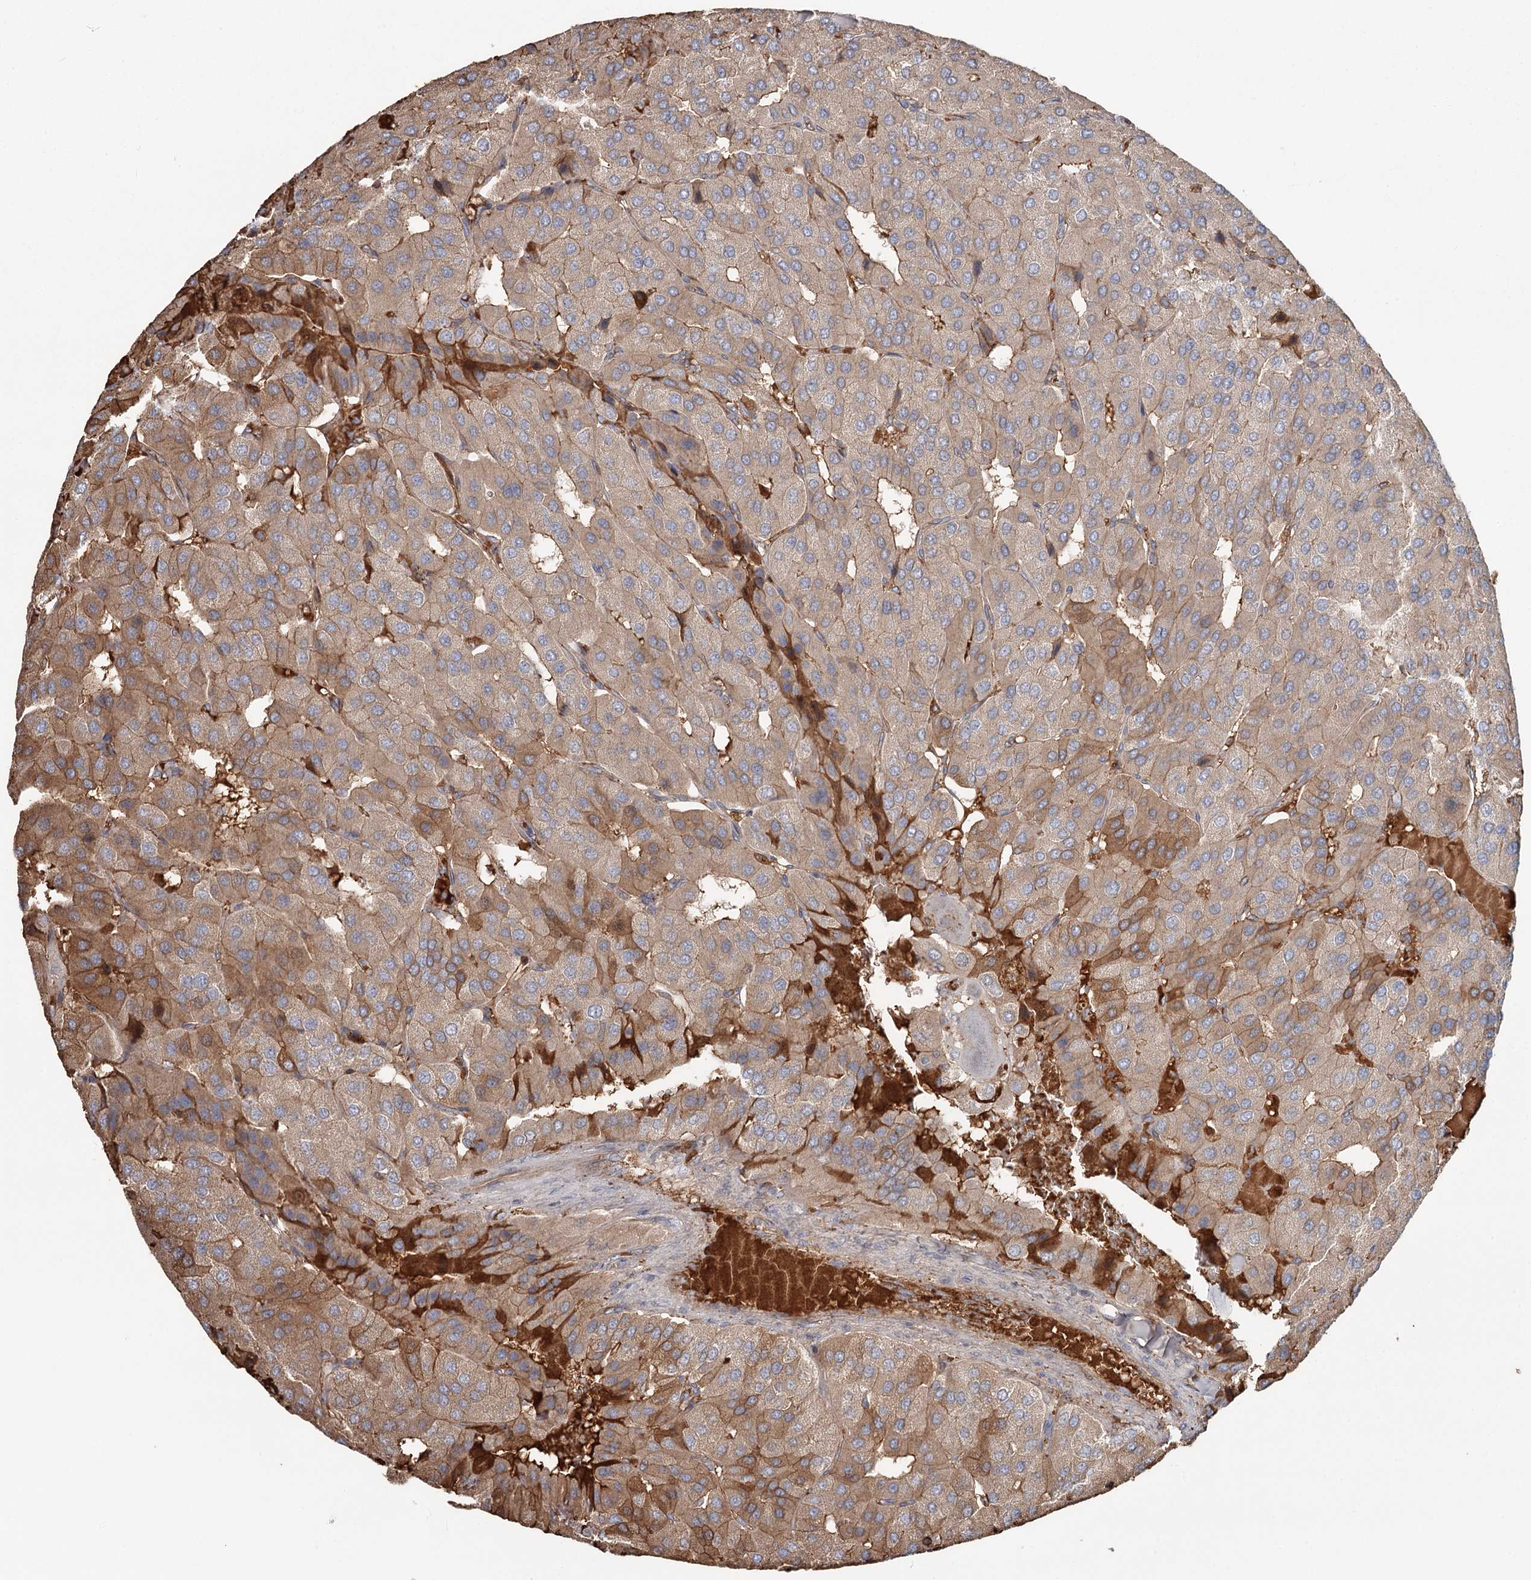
{"staining": {"intensity": "moderate", "quantity": ">75%", "location": "cytoplasmic/membranous"}, "tissue": "parathyroid gland", "cell_type": "Glandular cells", "image_type": "normal", "snomed": [{"axis": "morphology", "description": "Normal tissue, NOS"}, {"axis": "morphology", "description": "Adenoma, NOS"}, {"axis": "topography", "description": "Parathyroid gland"}], "caption": "Protein expression analysis of unremarkable parathyroid gland exhibits moderate cytoplasmic/membranous positivity in about >75% of glandular cells.", "gene": "DHRS9", "patient": {"sex": "female", "age": 86}}